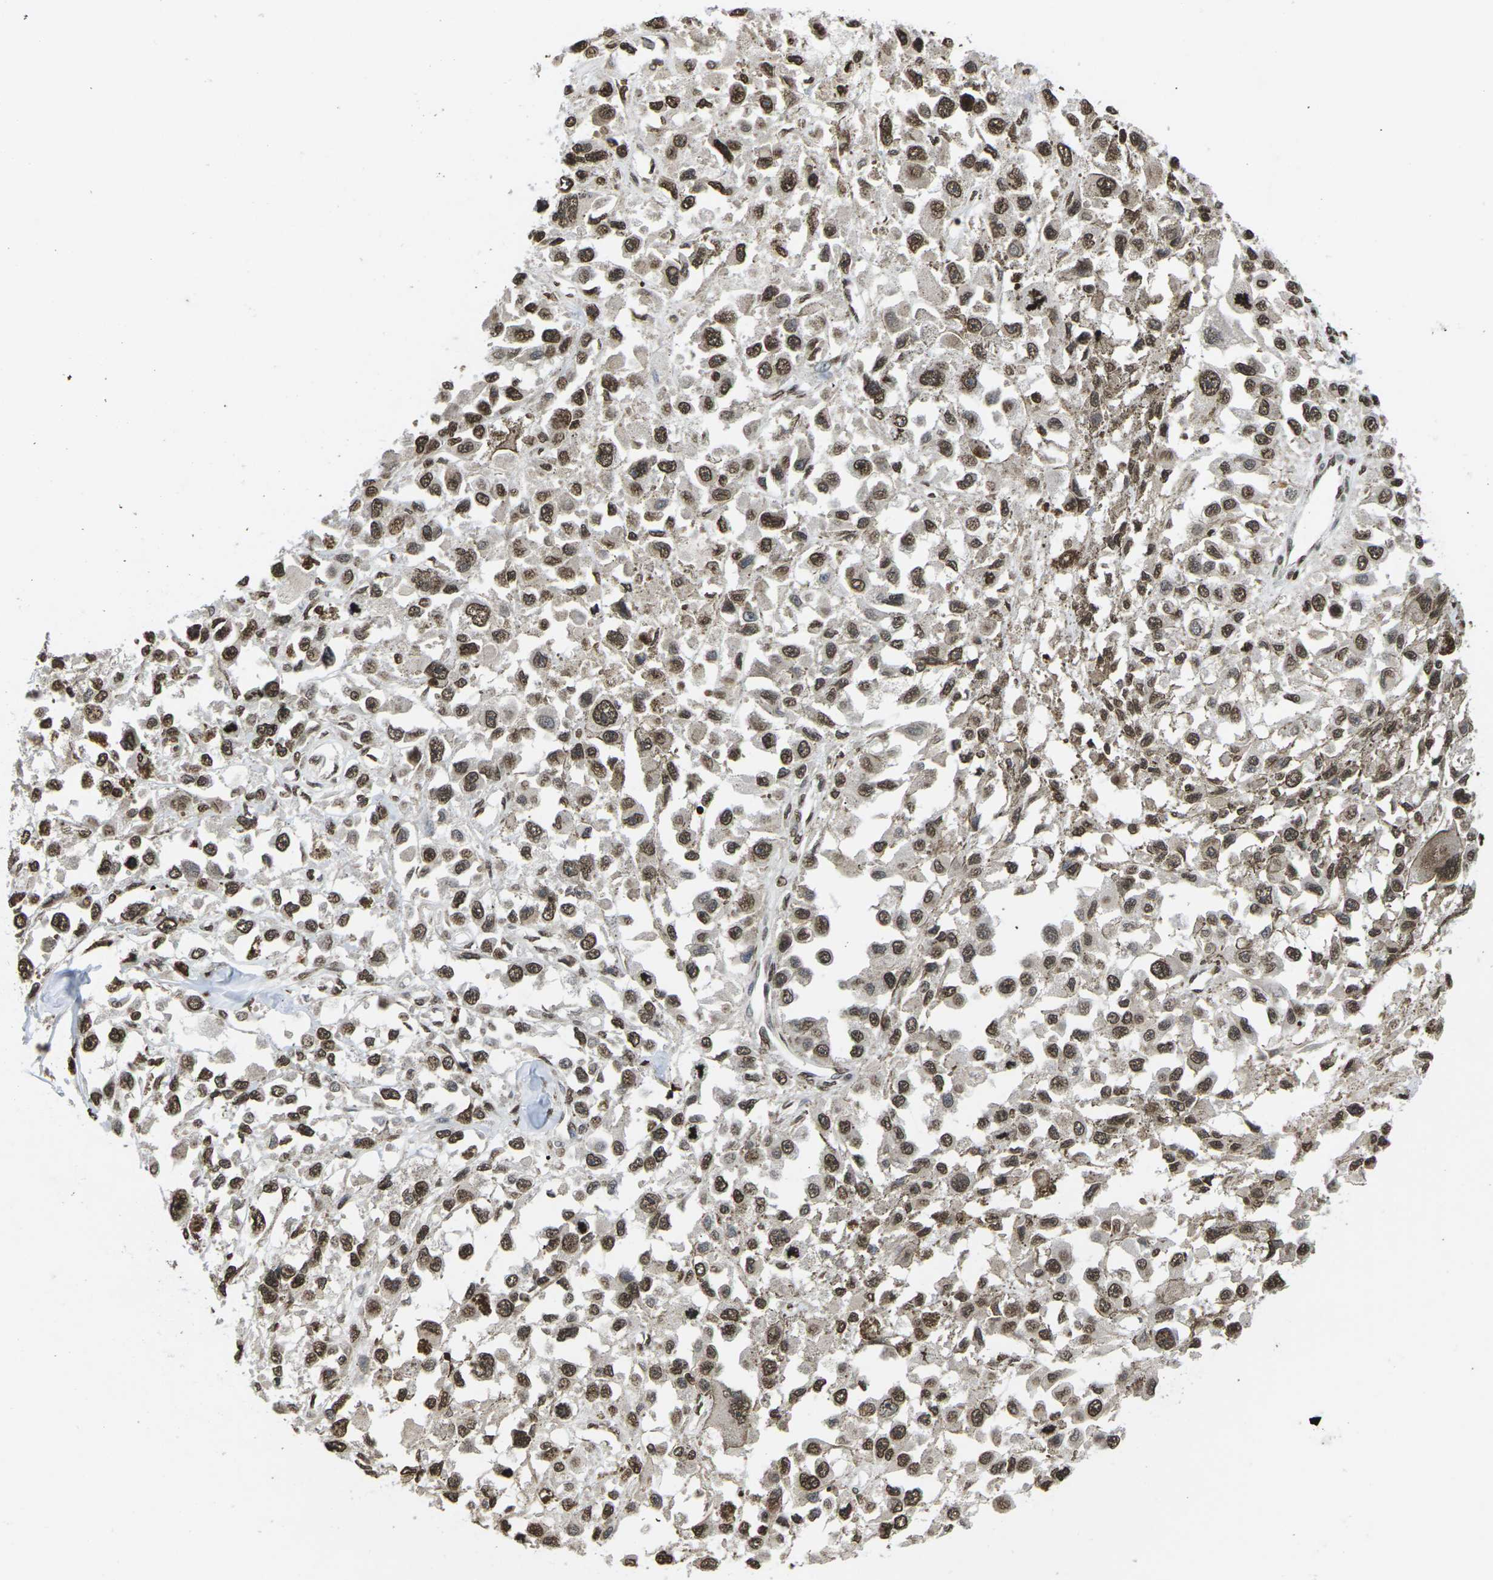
{"staining": {"intensity": "strong", "quantity": ">75%", "location": "nuclear"}, "tissue": "melanoma", "cell_type": "Tumor cells", "image_type": "cancer", "snomed": [{"axis": "morphology", "description": "Malignant melanoma, Metastatic site"}, {"axis": "topography", "description": "Lymph node"}], "caption": "This histopathology image demonstrates immunohistochemistry (IHC) staining of melanoma, with high strong nuclear expression in about >75% of tumor cells.", "gene": "EMSY", "patient": {"sex": "male", "age": 59}}